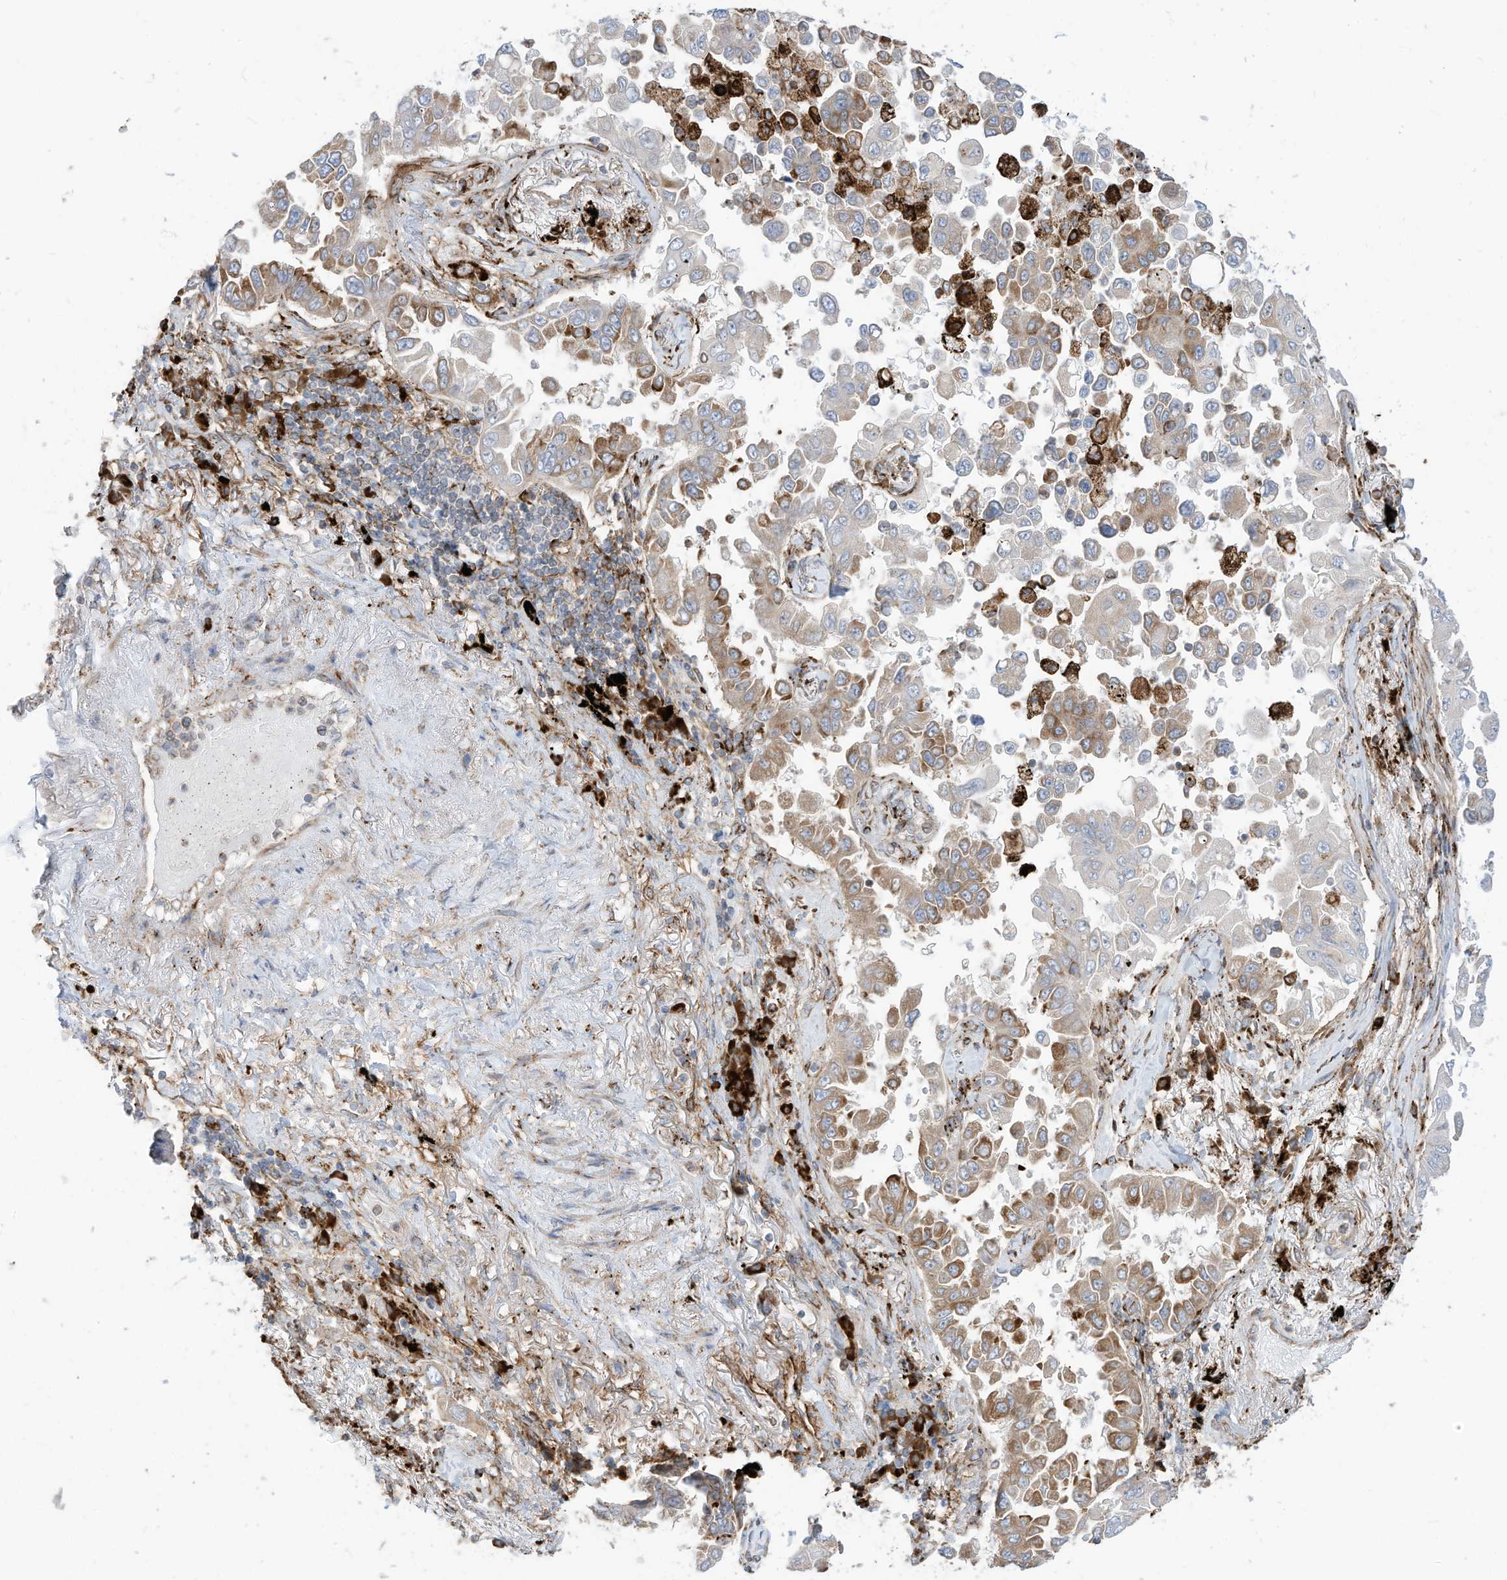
{"staining": {"intensity": "moderate", "quantity": "25%-75%", "location": "cytoplasmic/membranous"}, "tissue": "lung cancer", "cell_type": "Tumor cells", "image_type": "cancer", "snomed": [{"axis": "morphology", "description": "Adenocarcinoma, NOS"}, {"axis": "topography", "description": "Lung"}], "caption": "Lung cancer (adenocarcinoma) stained for a protein demonstrates moderate cytoplasmic/membranous positivity in tumor cells. (Brightfield microscopy of DAB IHC at high magnification).", "gene": "TRNAU1AP", "patient": {"sex": "female", "age": 67}}